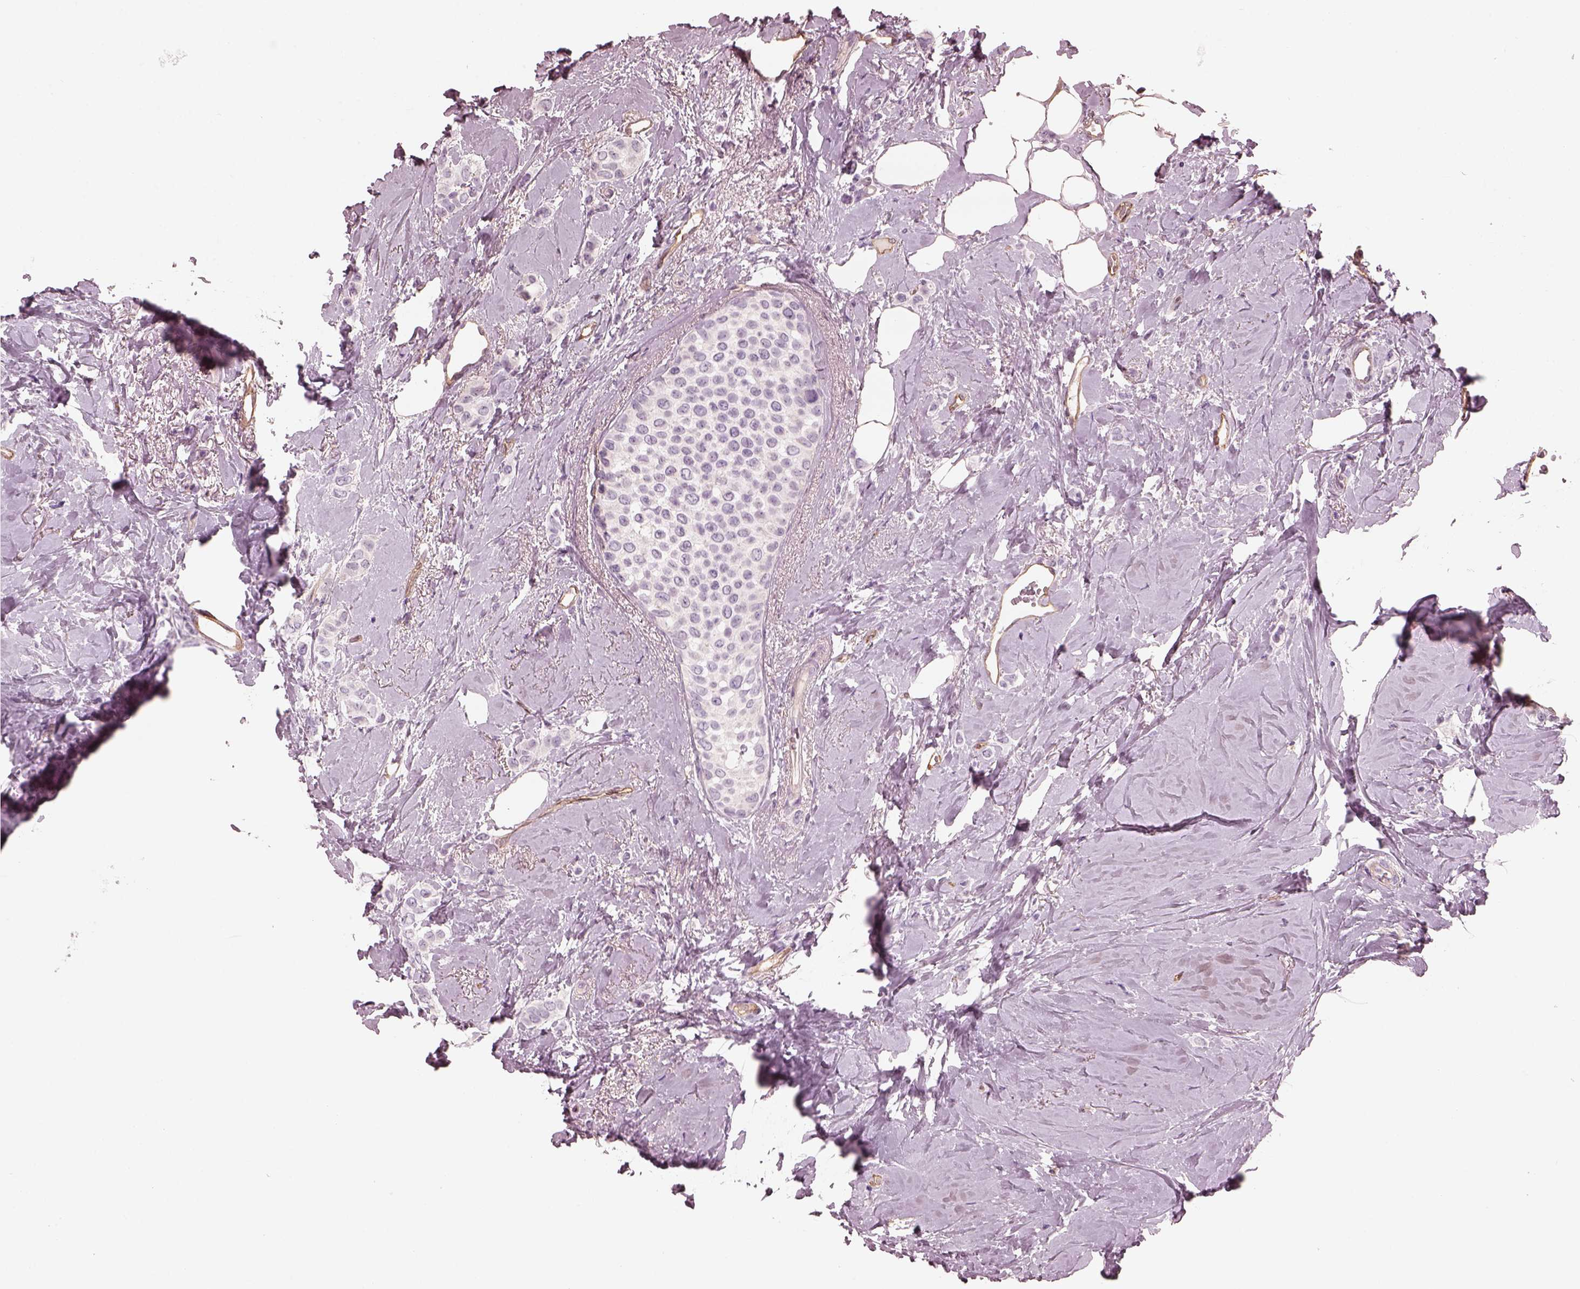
{"staining": {"intensity": "negative", "quantity": "none", "location": "none"}, "tissue": "breast cancer", "cell_type": "Tumor cells", "image_type": "cancer", "snomed": [{"axis": "morphology", "description": "Lobular carcinoma"}, {"axis": "topography", "description": "Breast"}], "caption": "The photomicrograph displays no significant positivity in tumor cells of lobular carcinoma (breast).", "gene": "EIF4E1B", "patient": {"sex": "female", "age": 66}}